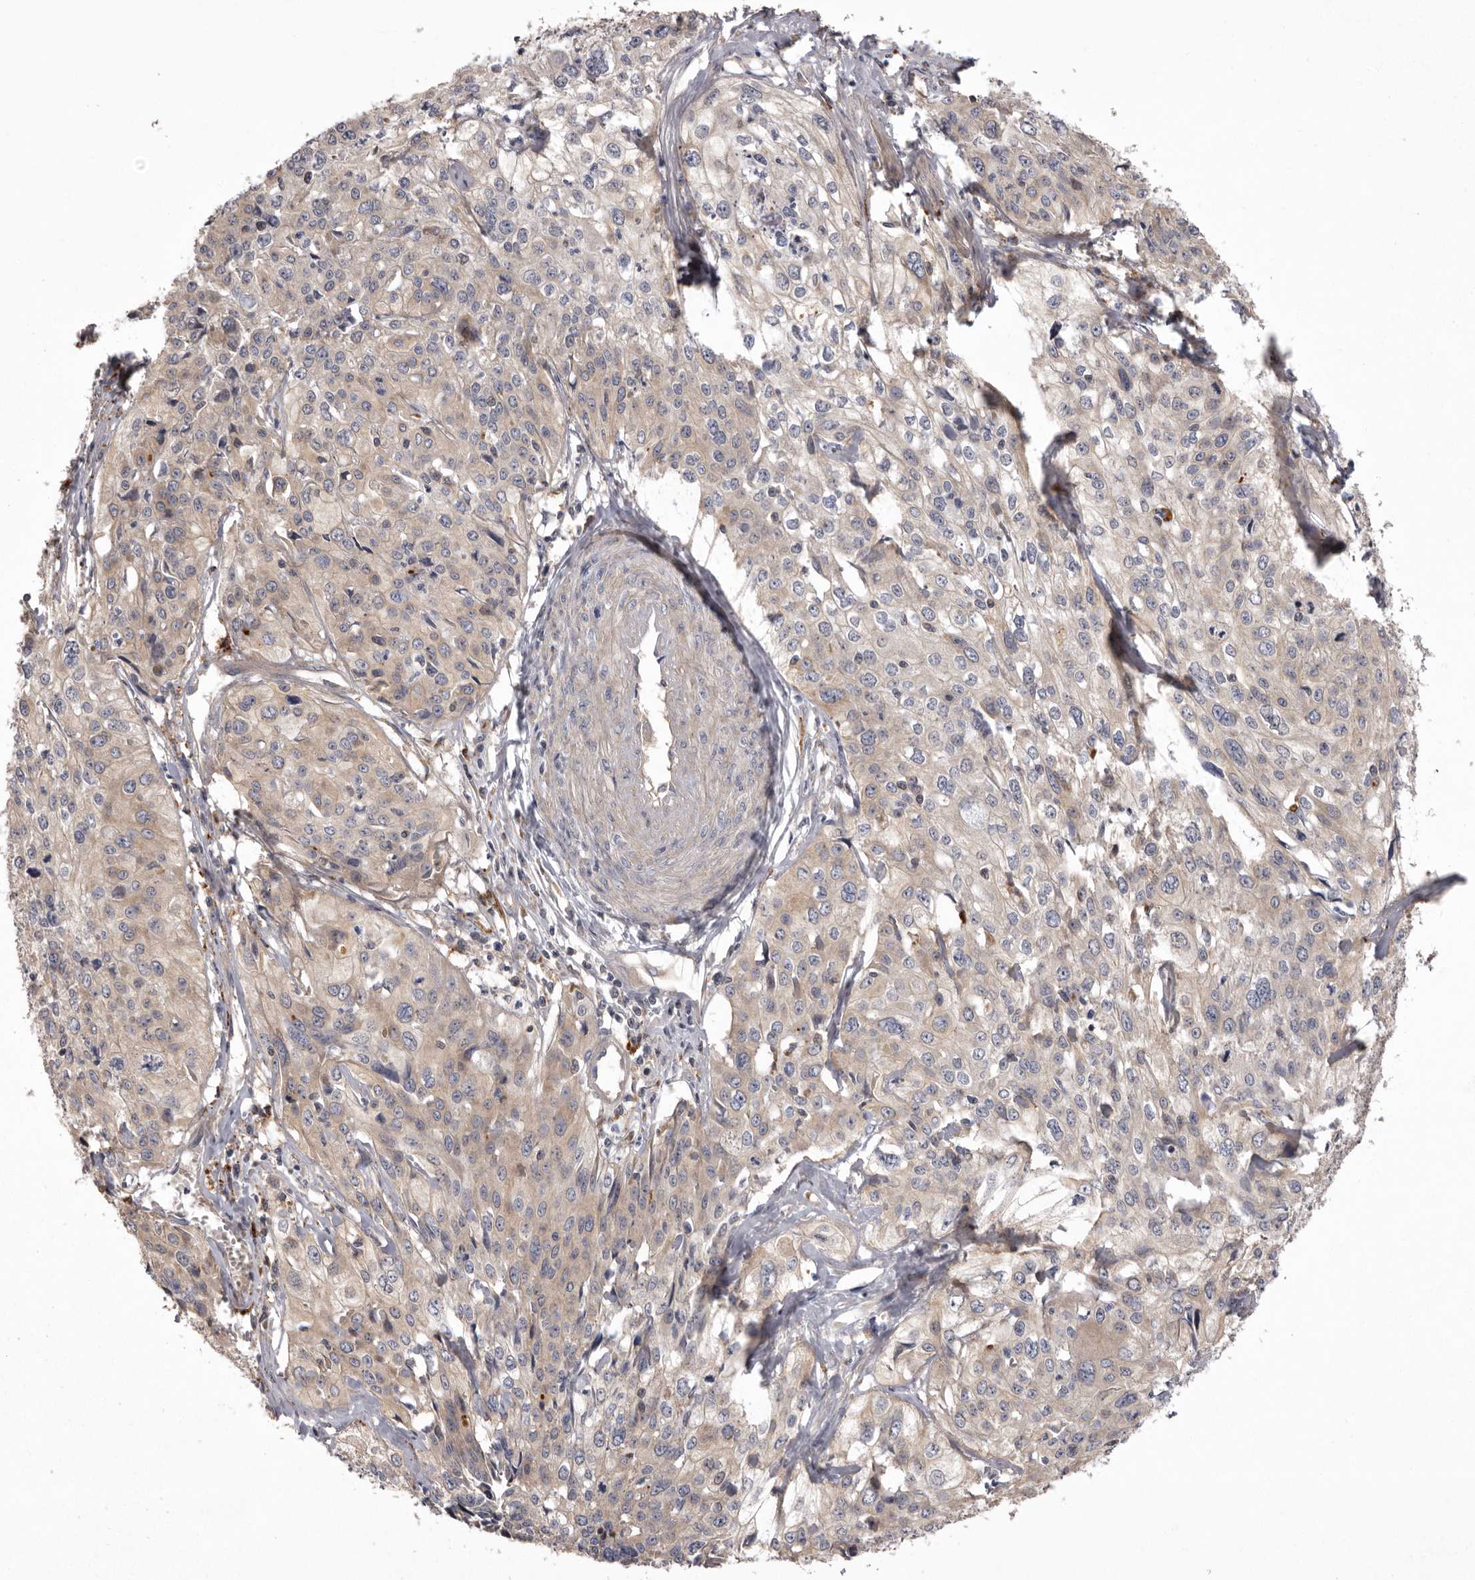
{"staining": {"intensity": "weak", "quantity": "25%-75%", "location": "cytoplasmic/membranous"}, "tissue": "cervical cancer", "cell_type": "Tumor cells", "image_type": "cancer", "snomed": [{"axis": "morphology", "description": "Squamous cell carcinoma, NOS"}, {"axis": "topography", "description": "Cervix"}], "caption": "Human squamous cell carcinoma (cervical) stained for a protein (brown) displays weak cytoplasmic/membranous positive positivity in approximately 25%-75% of tumor cells.", "gene": "WDR47", "patient": {"sex": "female", "age": 31}}